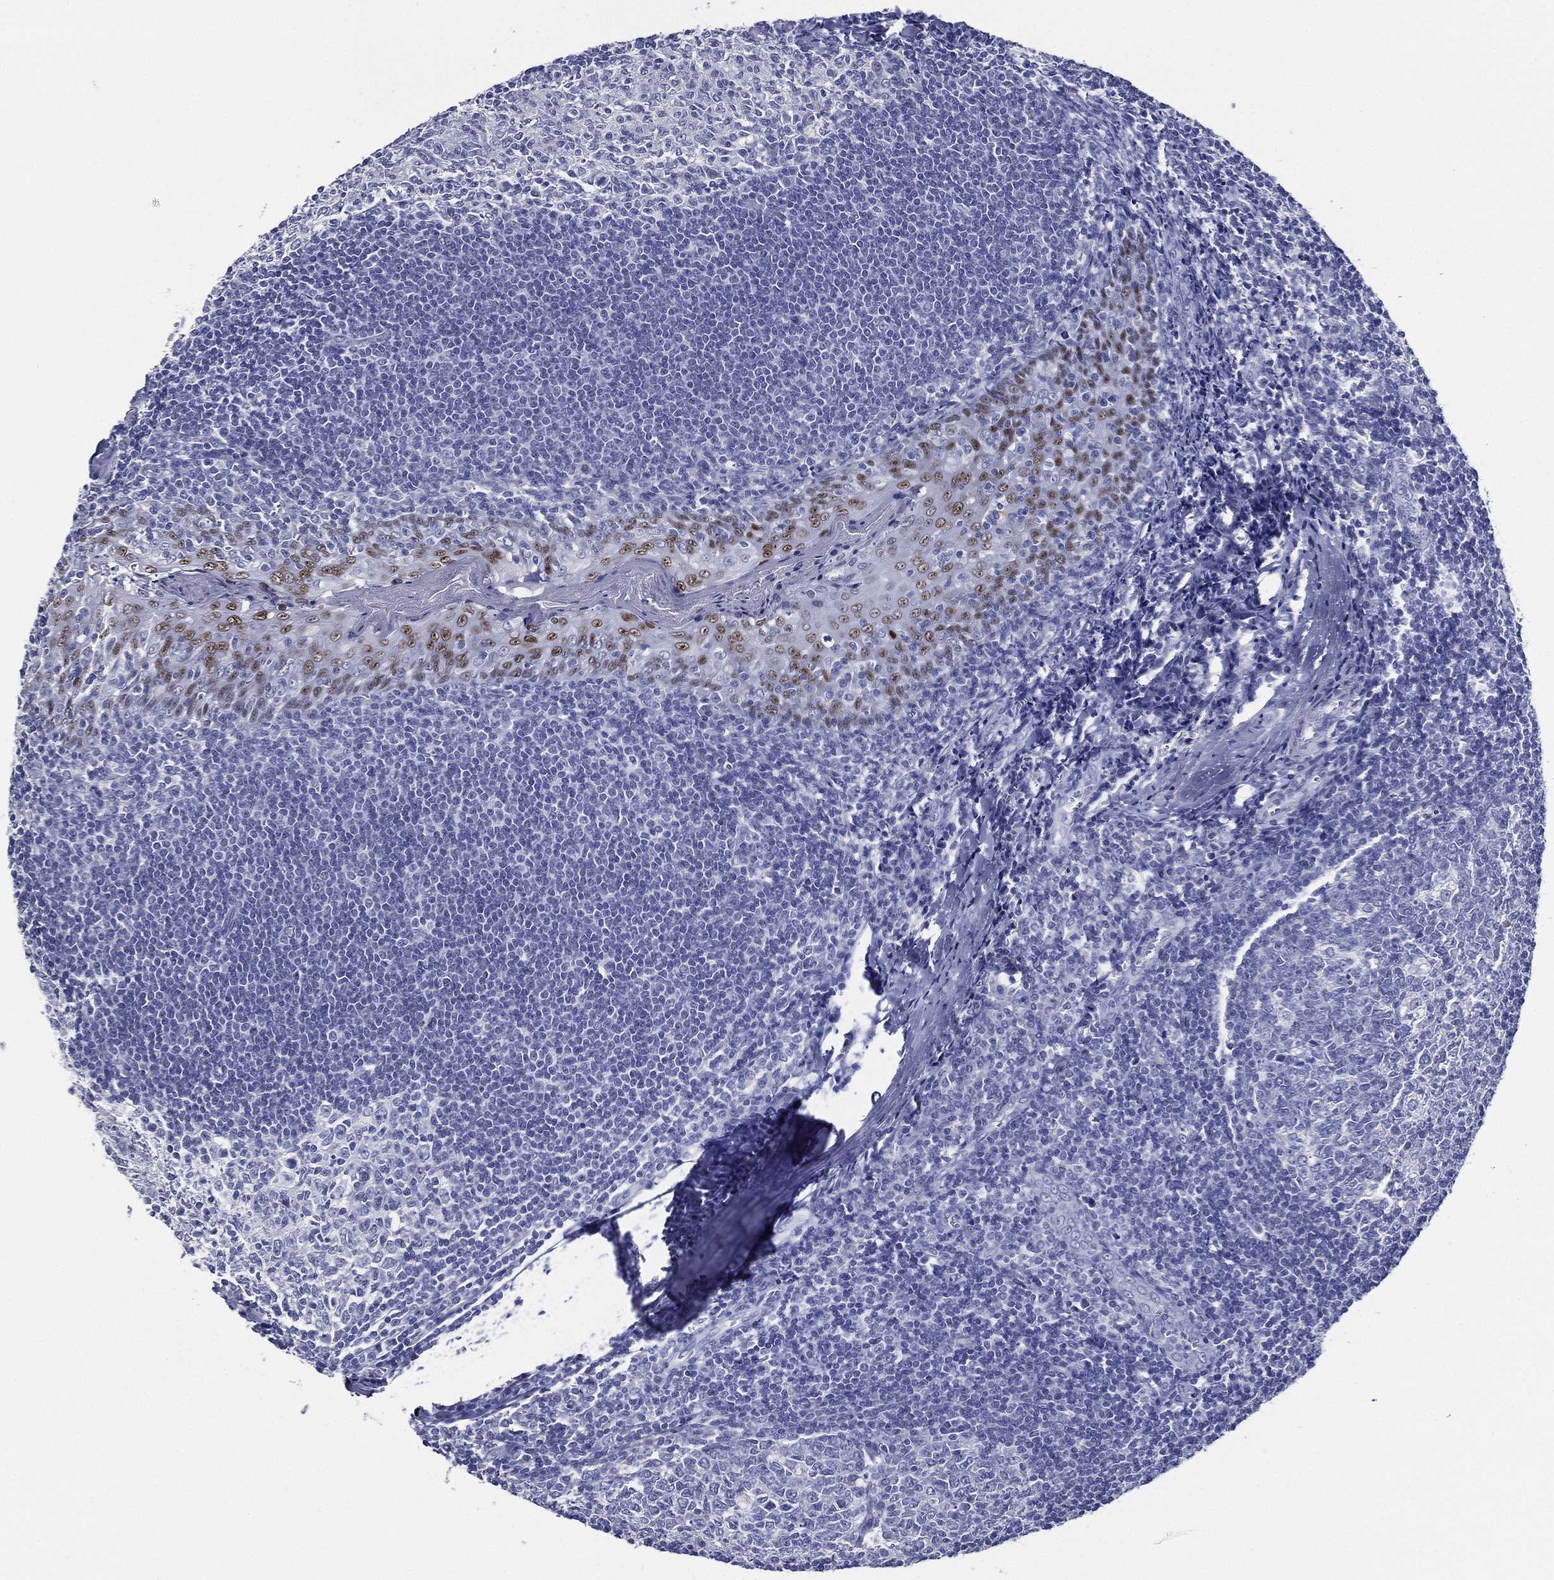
{"staining": {"intensity": "negative", "quantity": "none", "location": "none"}, "tissue": "tonsil", "cell_type": "Germinal center cells", "image_type": "normal", "snomed": [{"axis": "morphology", "description": "Normal tissue, NOS"}, {"axis": "topography", "description": "Tonsil"}], "caption": "Germinal center cells show no significant protein staining in benign tonsil. (Brightfield microscopy of DAB (3,3'-diaminobenzidine) immunohistochemistry (IHC) at high magnification).", "gene": "TFAP2A", "patient": {"sex": "male", "age": 33}}